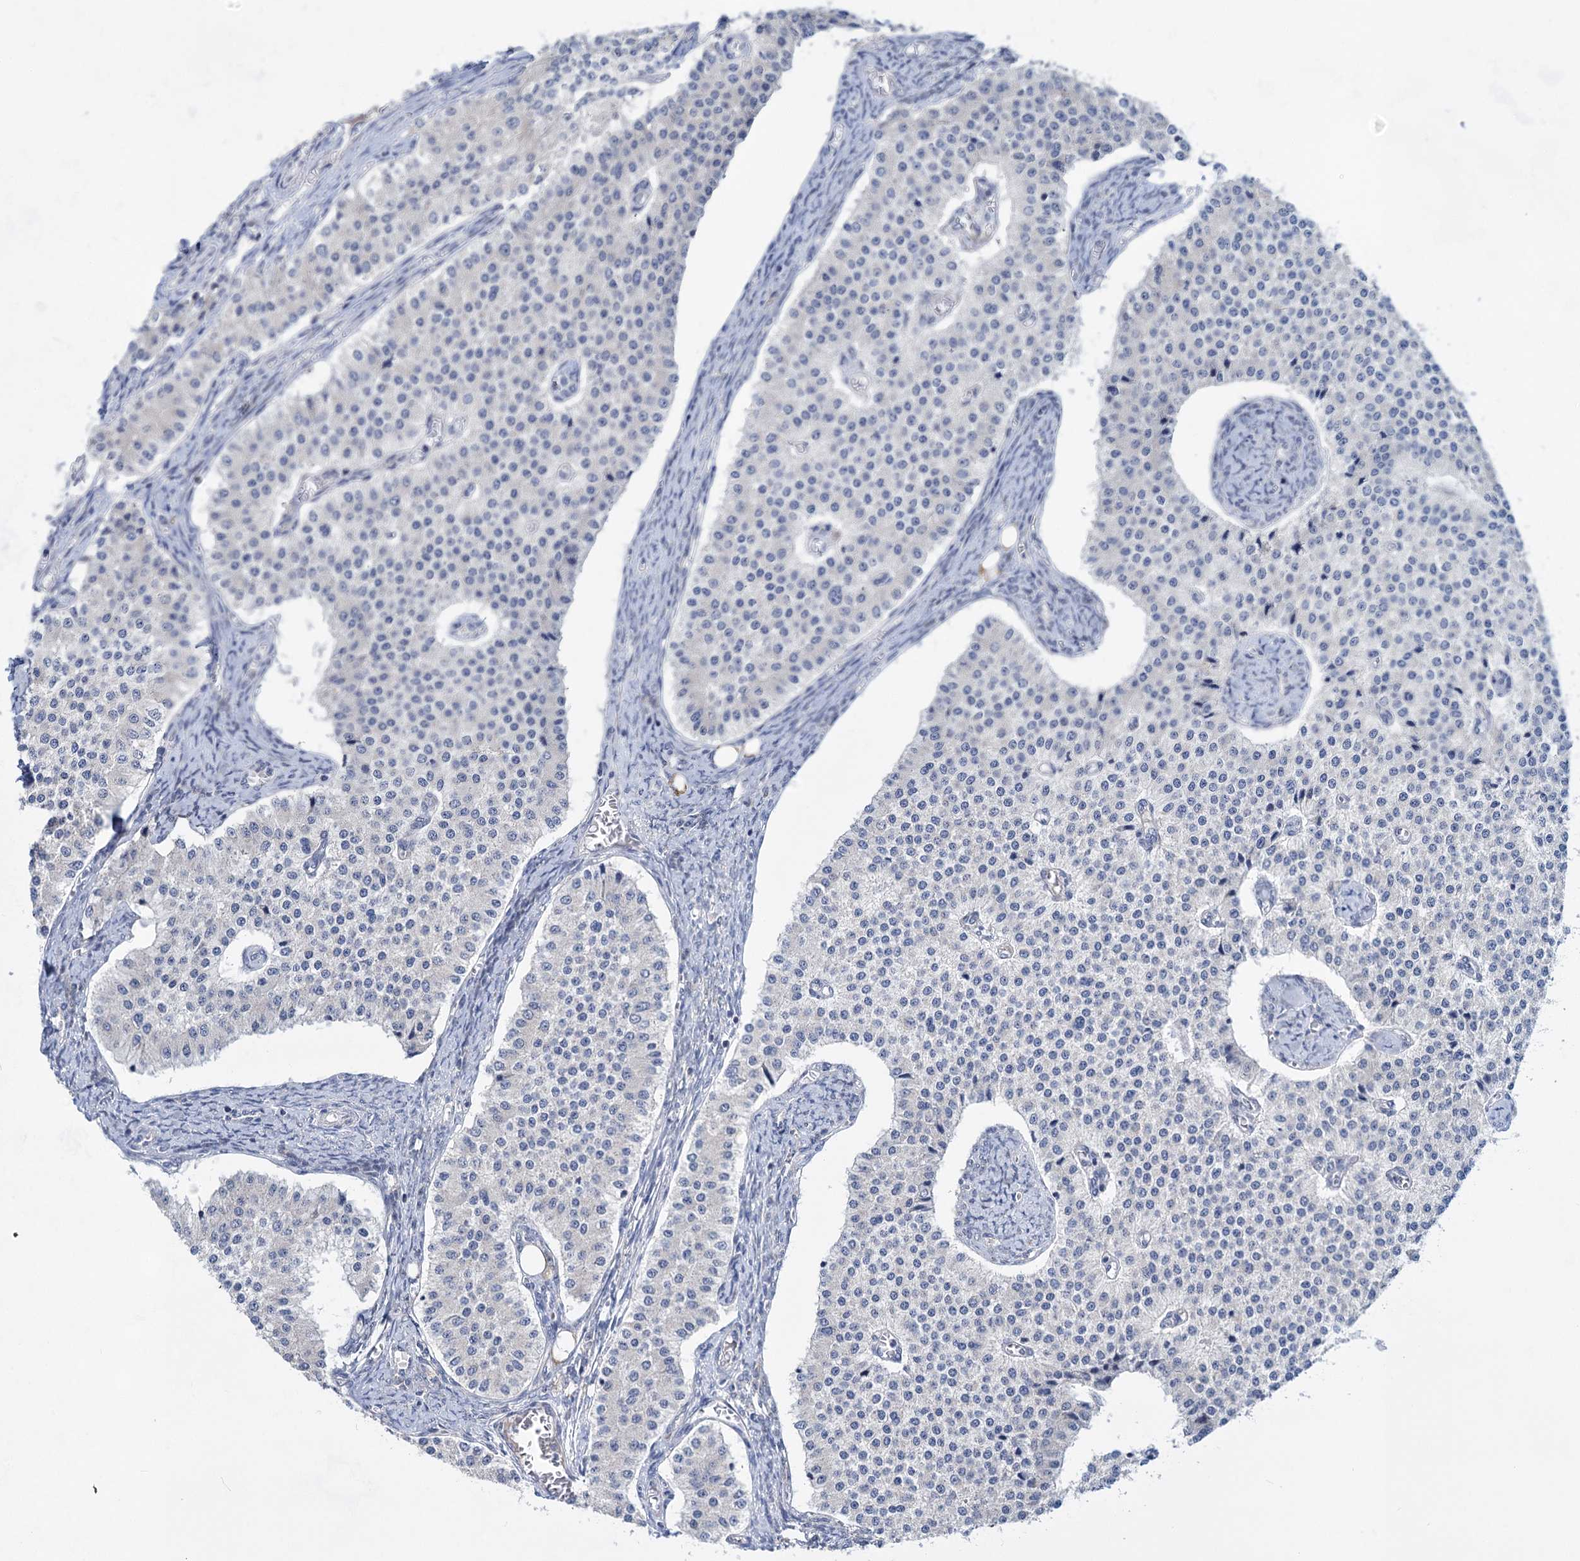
{"staining": {"intensity": "negative", "quantity": "none", "location": "none"}, "tissue": "carcinoid", "cell_type": "Tumor cells", "image_type": "cancer", "snomed": [{"axis": "morphology", "description": "Carcinoid, malignant, NOS"}, {"axis": "topography", "description": "Colon"}], "caption": "Carcinoid was stained to show a protein in brown. There is no significant staining in tumor cells.", "gene": "TTC17", "patient": {"sex": "female", "age": 52}}